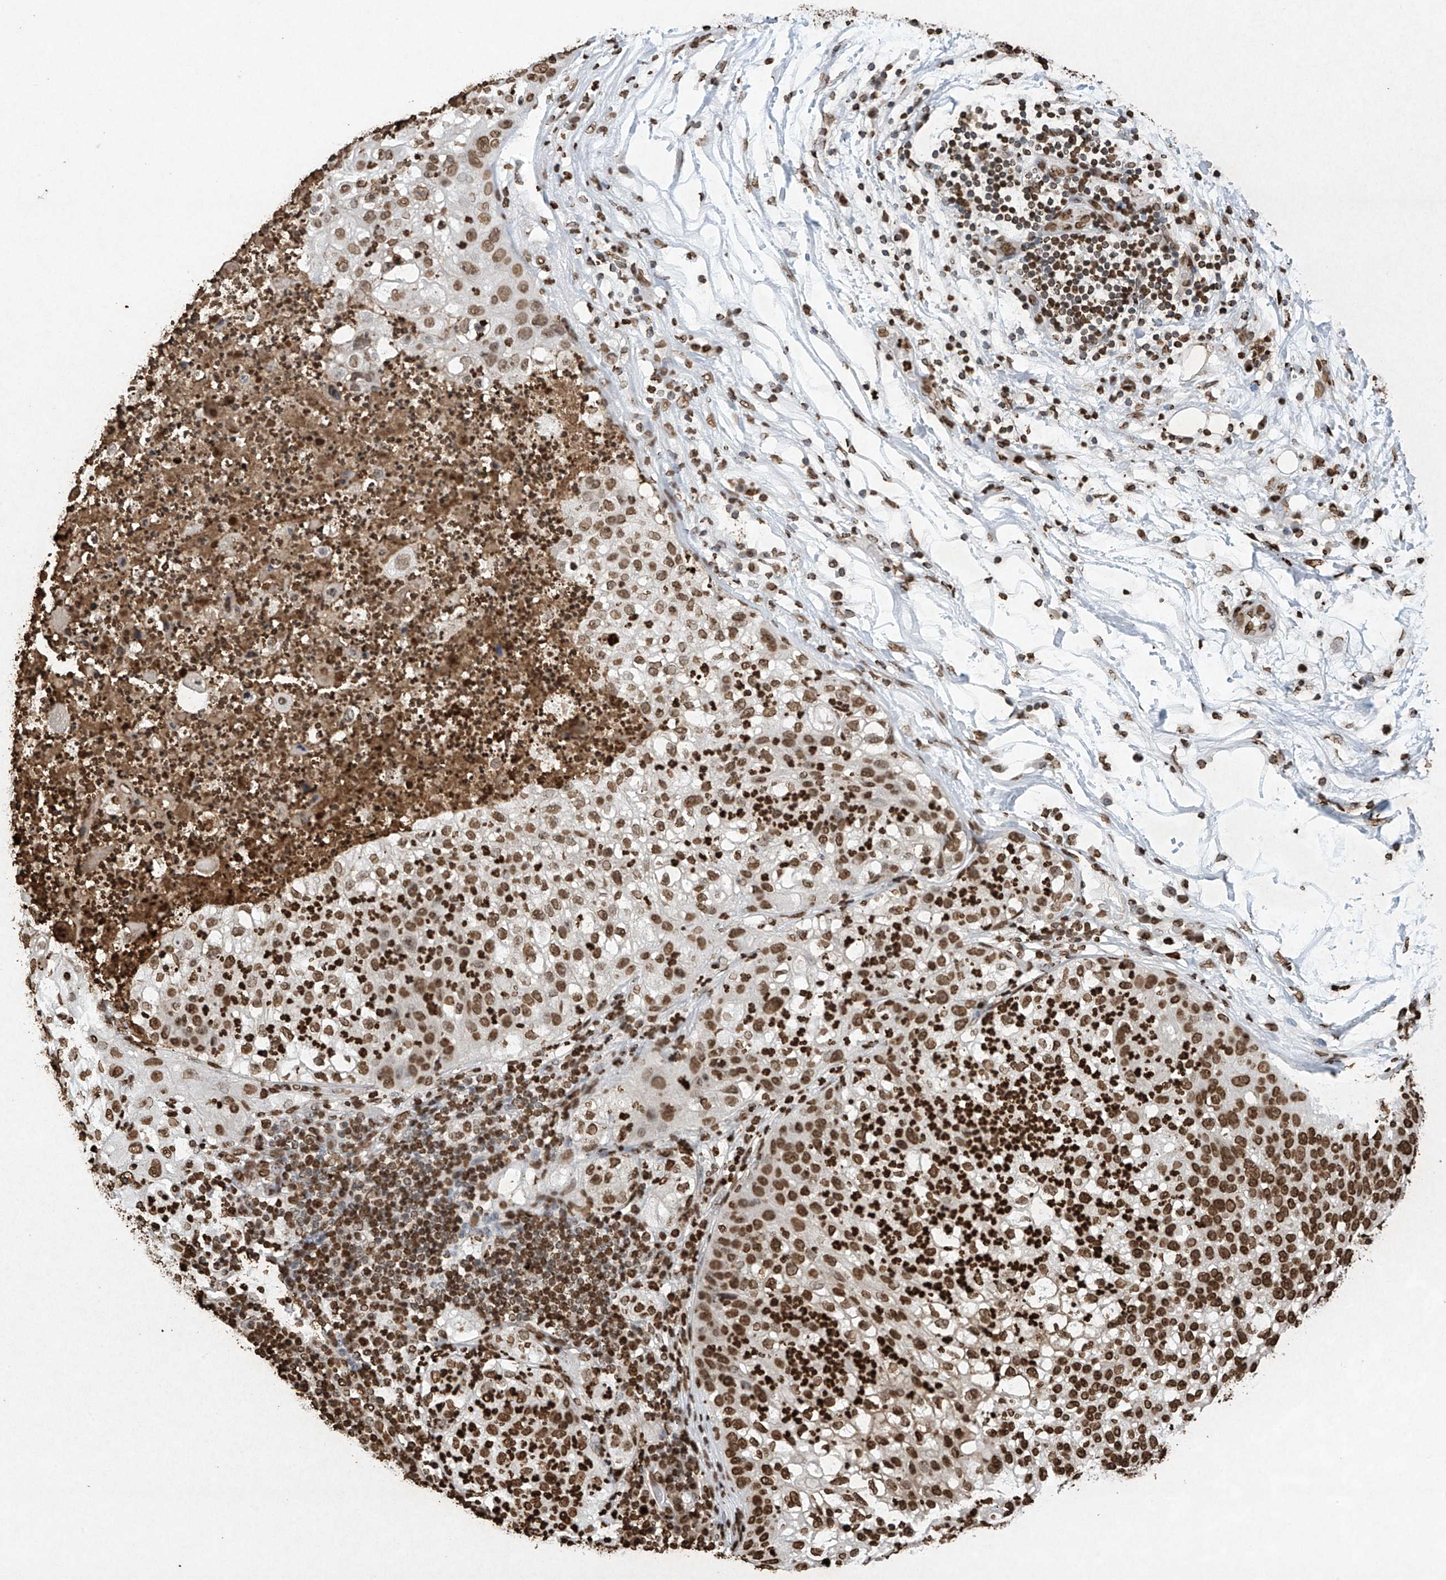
{"staining": {"intensity": "strong", "quantity": ">75%", "location": "nuclear"}, "tissue": "lung cancer", "cell_type": "Tumor cells", "image_type": "cancer", "snomed": [{"axis": "morphology", "description": "Inflammation, NOS"}, {"axis": "morphology", "description": "Squamous cell carcinoma, NOS"}, {"axis": "topography", "description": "Lymph node"}, {"axis": "topography", "description": "Soft tissue"}, {"axis": "topography", "description": "Lung"}], "caption": "A high amount of strong nuclear positivity is identified in about >75% of tumor cells in lung cancer tissue.", "gene": "H3-3A", "patient": {"sex": "male", "age": 66}}